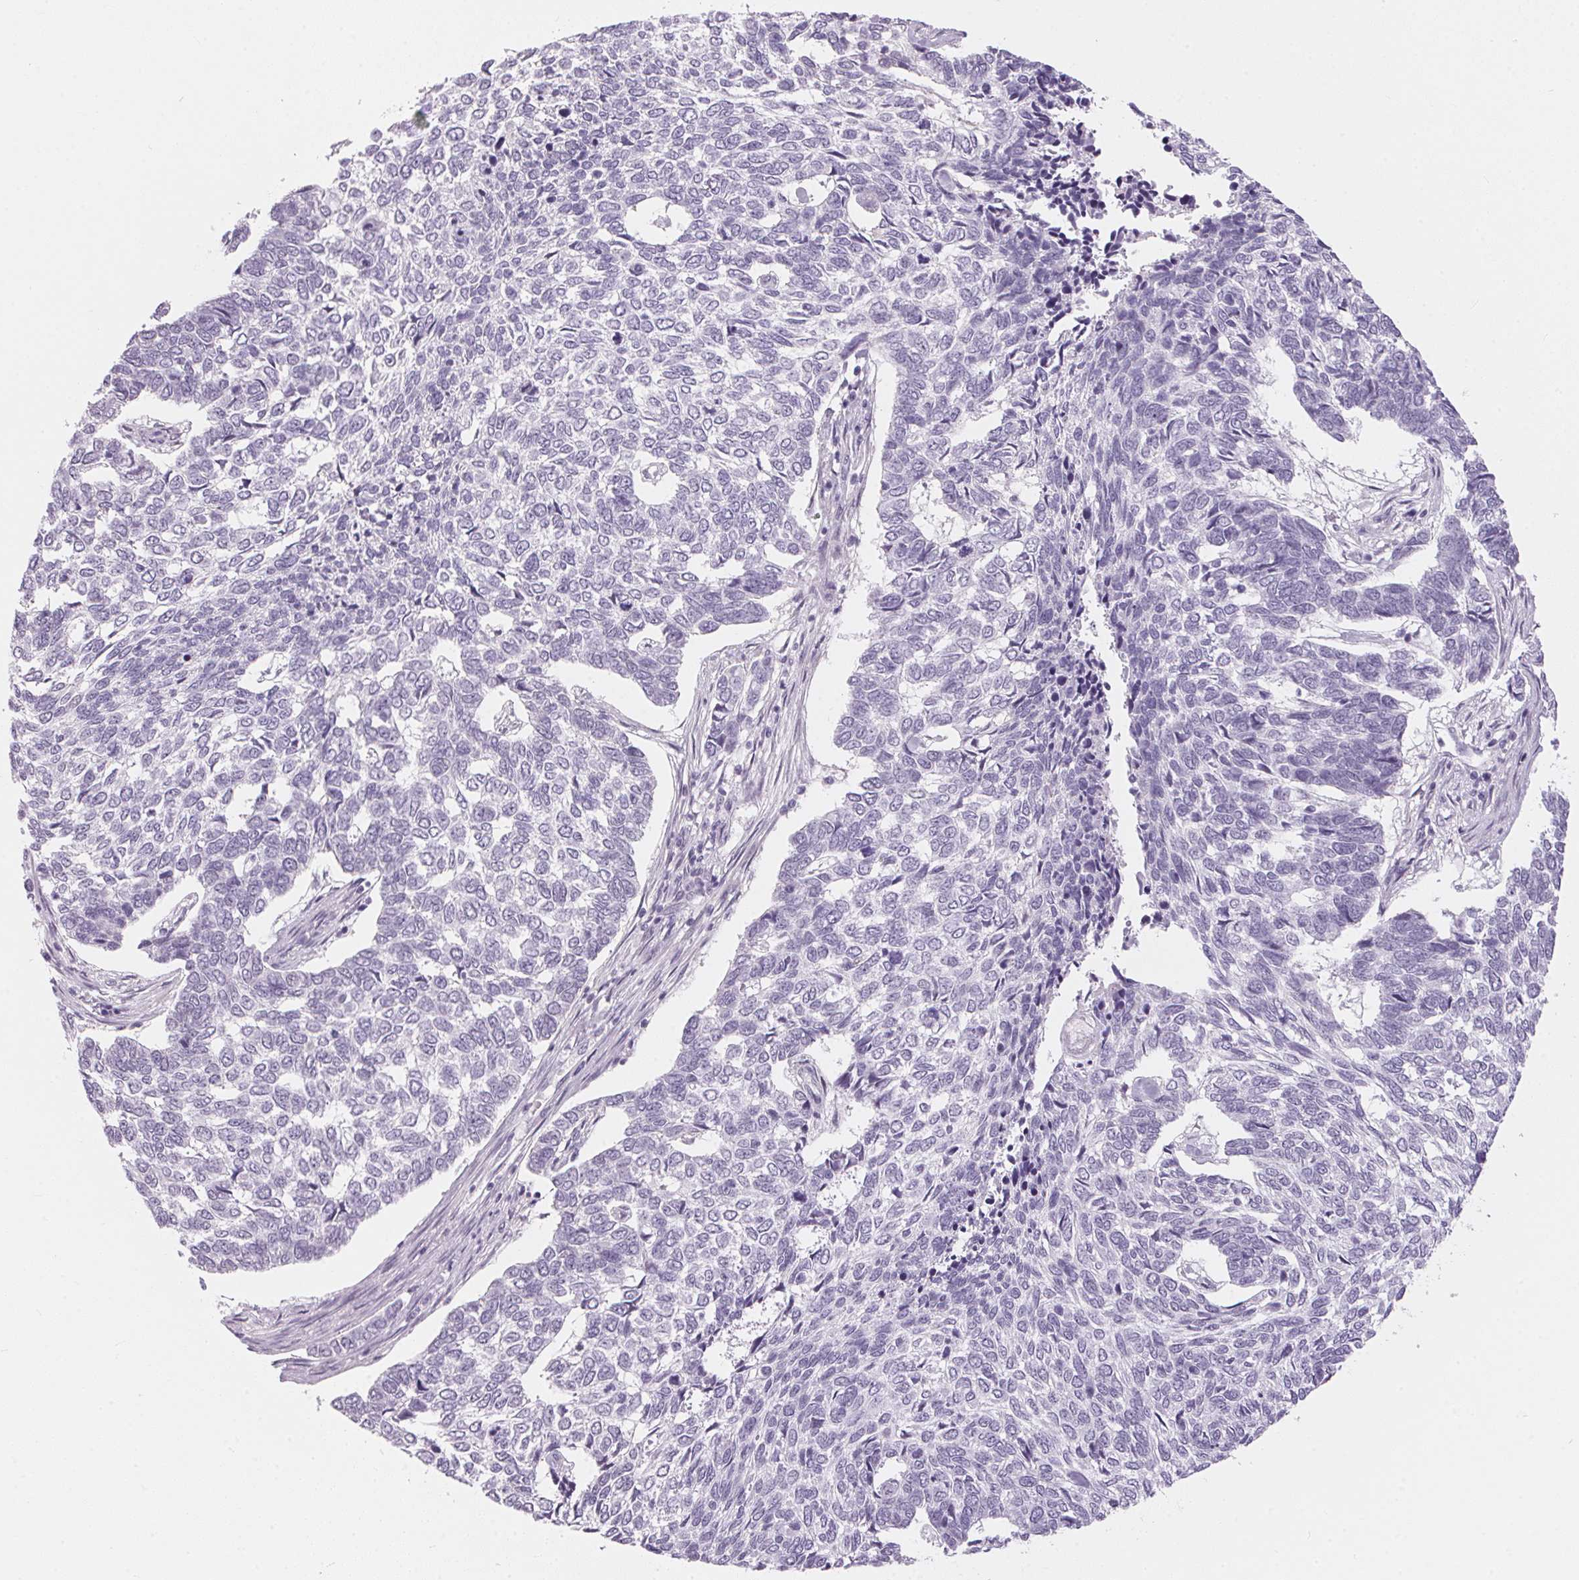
{"staining": {"intensity": "negative", "quantity": "none", "location": "none"}, "tissue": "skin cancer", "cell_type": "Tumor cells", "image_type": "cancer", "snomed": [{"axis": "morphology", "description": "Basal cell carcinoma"}, {"axis": "topography", "description": "Skin"}], "caption": "Immunohistochemistry (IHC) histopathology image of human skin basal cell carcinoma stained for a protein (brown), which exhibits no positivity in tumor cells.", "gene": "CADPS", "patient": {"sex": "female", "age": 65}}